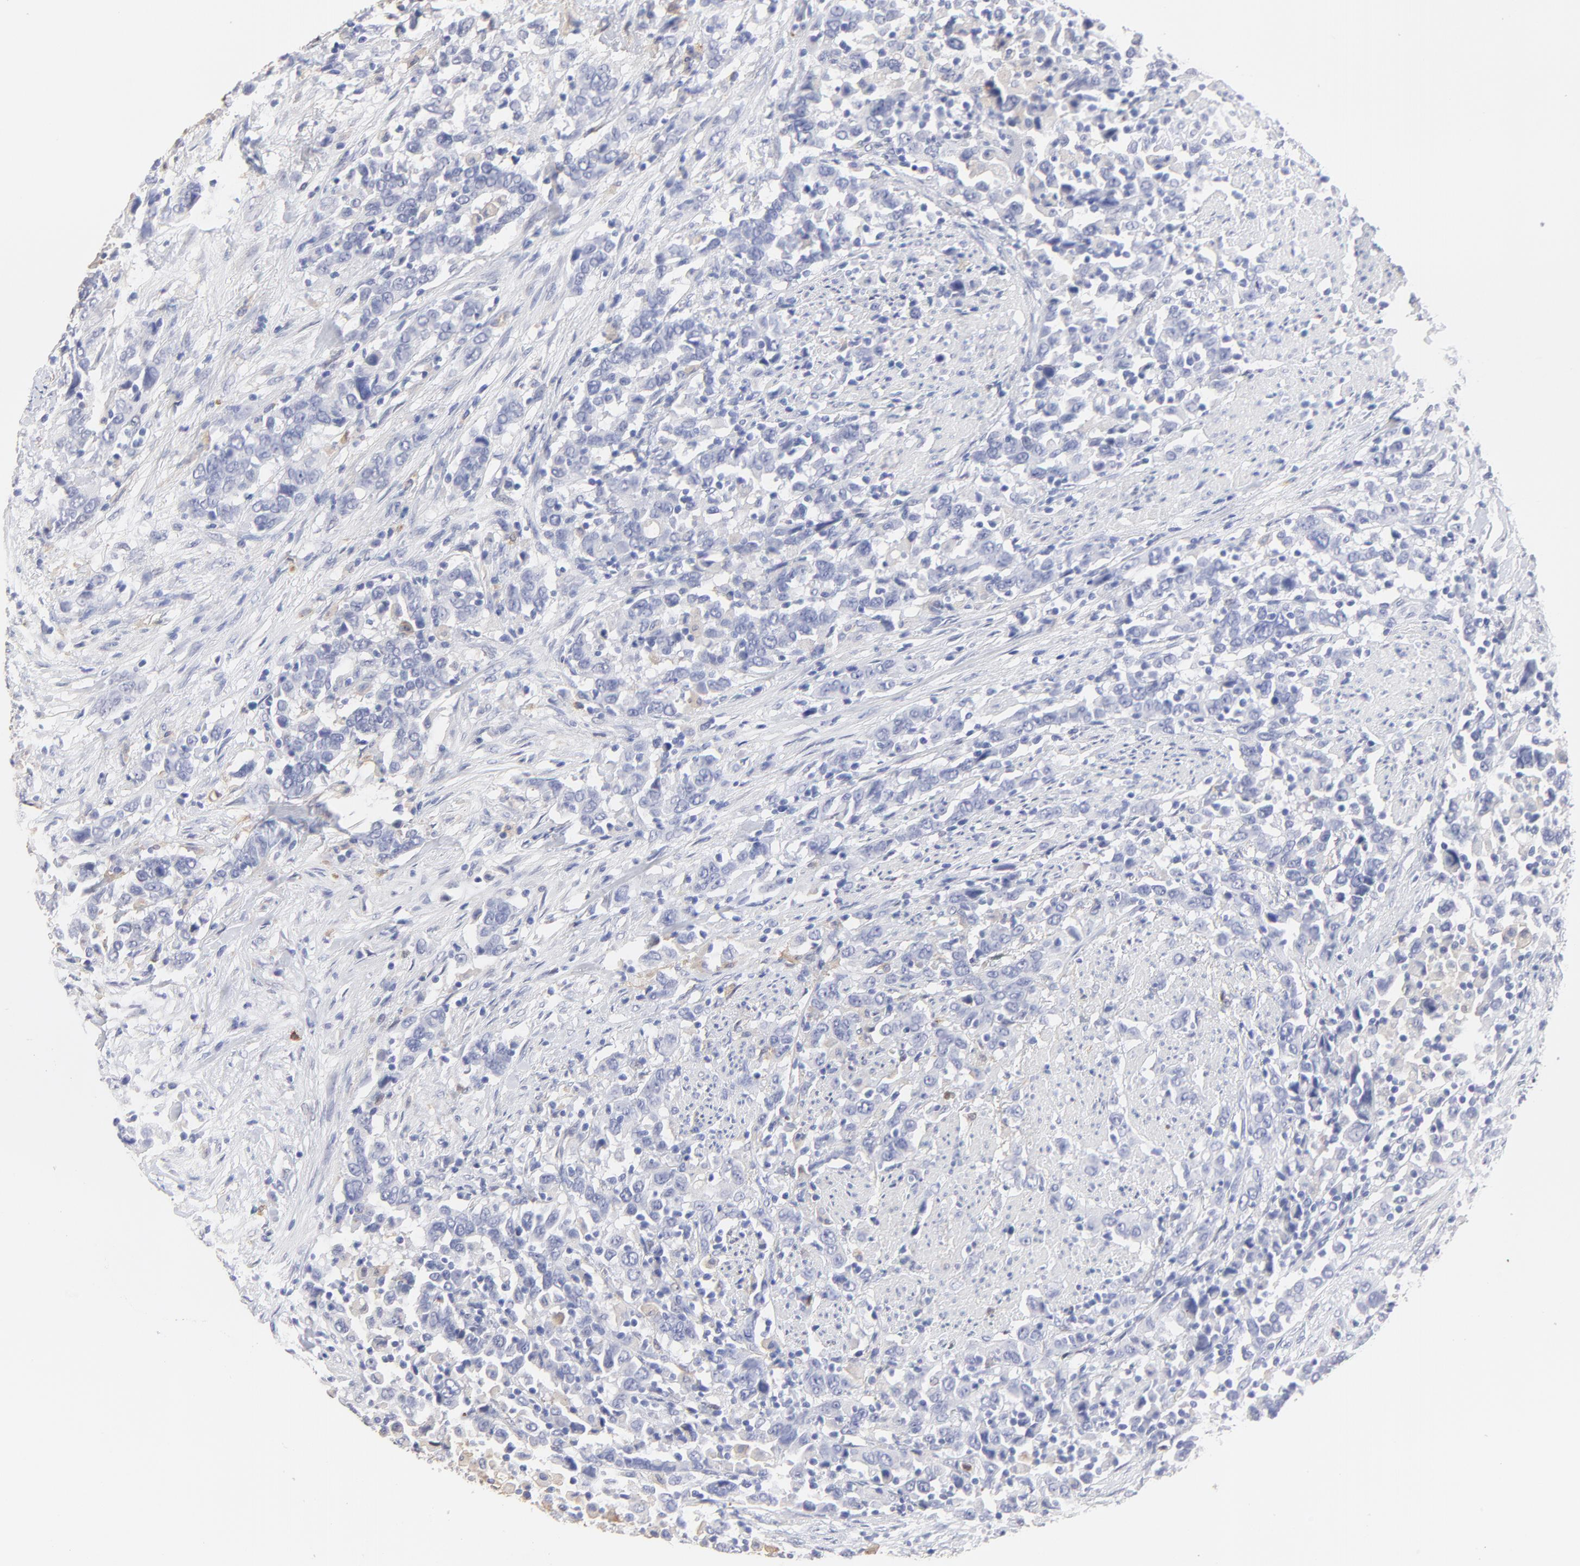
{"staining": {"intensity": "negative", "quantity": "none", "location": "none"}, "tissue": "urothelial cancer", "cell_type": "Tumor cells", "image_type": "cancer", "snomed": [{"axis": "morphology", "description": "Urothelial carcinoma, High grade"}, {"axis": "topography", "description": "Urinary bladder"}], "caption": "Urothelial cancer stained for a protein using immunohistochemistry shows no expression tumor cells.", "gene": "SMARCA1", "patient": {"sex": "male", "age": 61}}